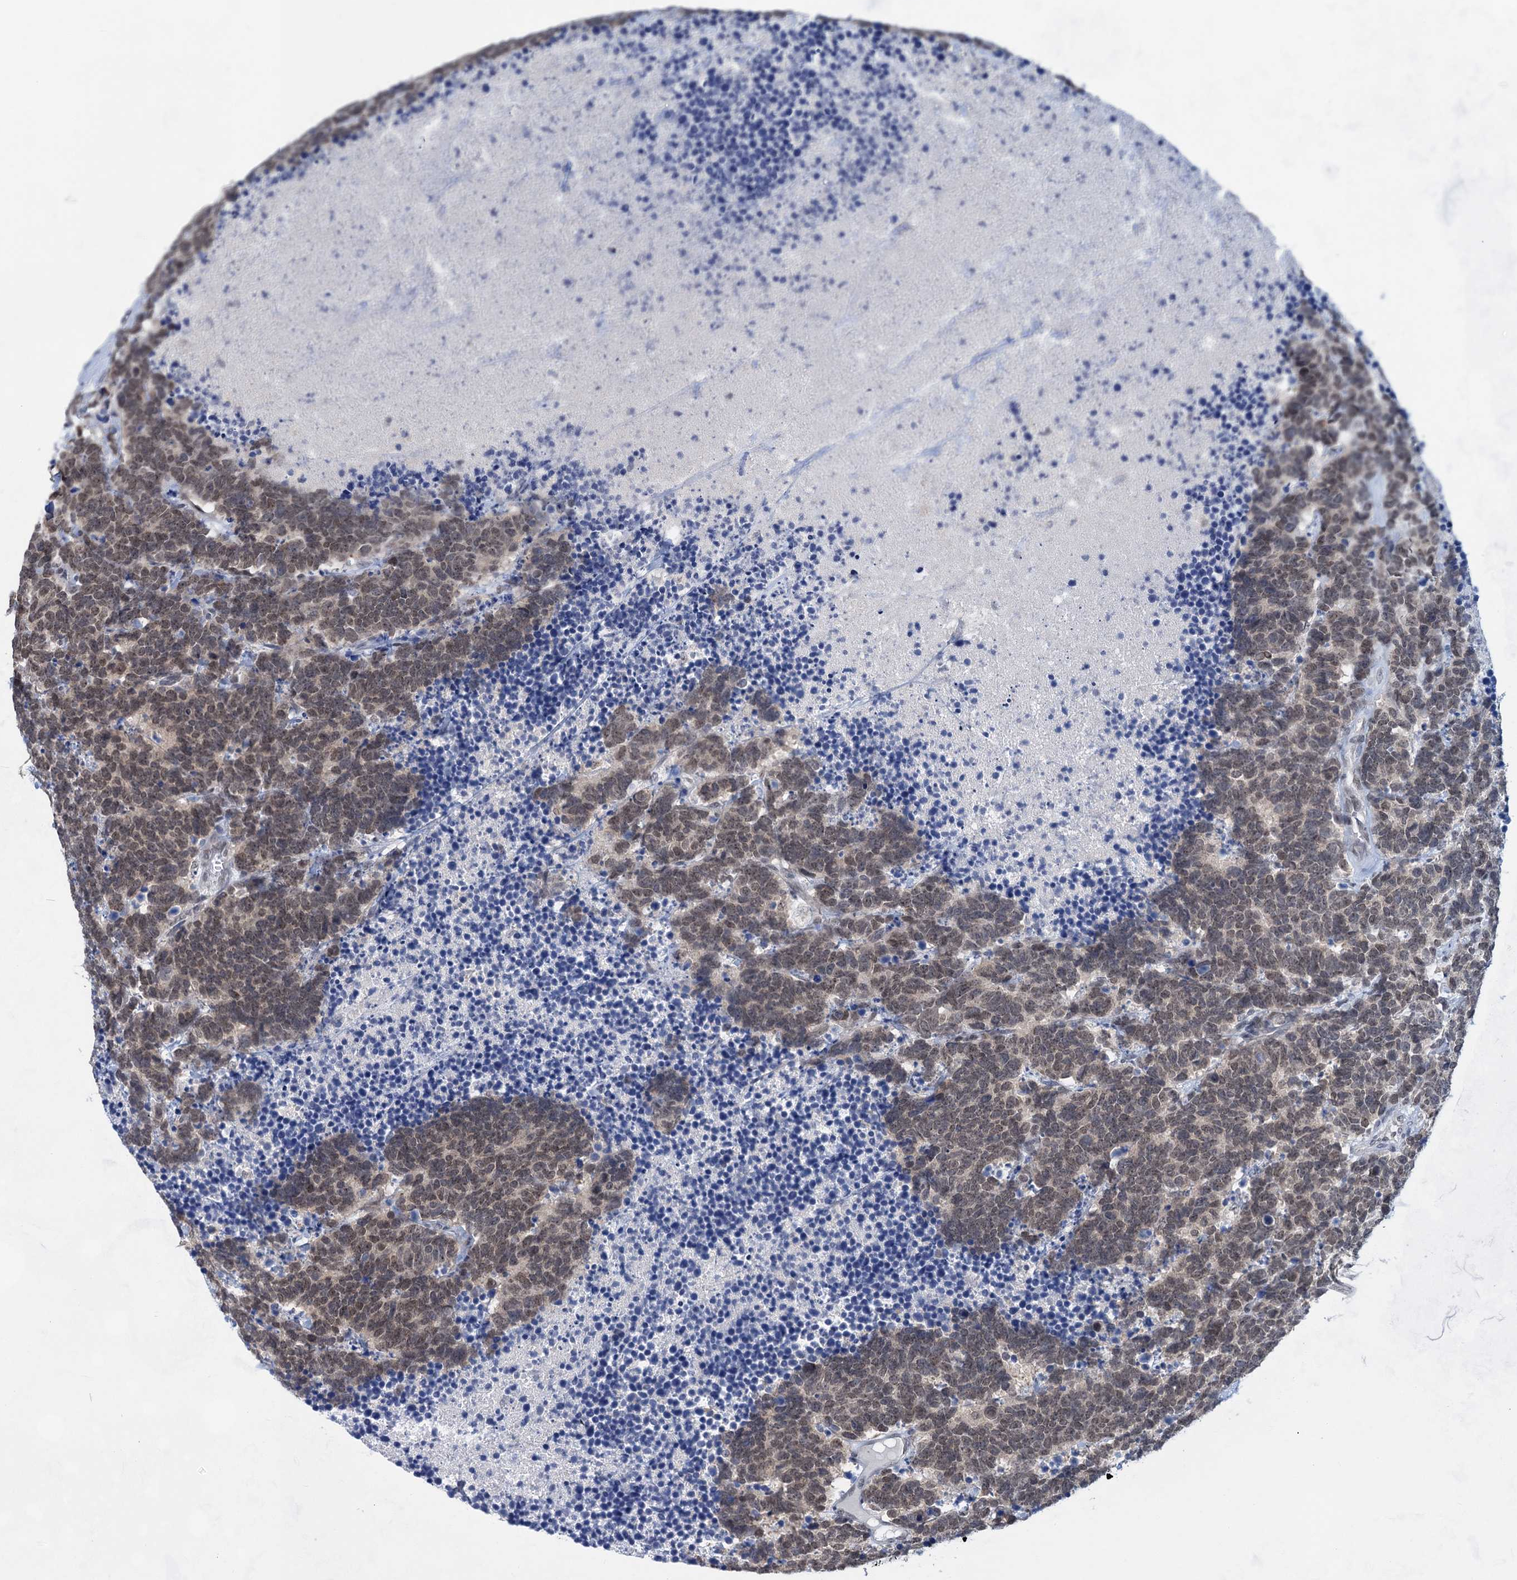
{"staining": {"intensity": "weak", "quantity": "25%-75%", "location": "nuclear"}, "tissue": "carcinoid", "cell_type": "Tumor cells", "image_type": "cancer", "snomed": [{"axis": "morphology", "description": "Carcinoma, NOS"}, {"axis": "morphology", "description": "Carcinoid, malignant, NOS"}, {"axis": "topography", "description": "Urinary bladder"}], "caption": "A brown stain highlights weak nuclear staining of a protein in carcinoid tumor cells.", "gene": "TTC17", "patient": {"sex": "male", "age": 57}}